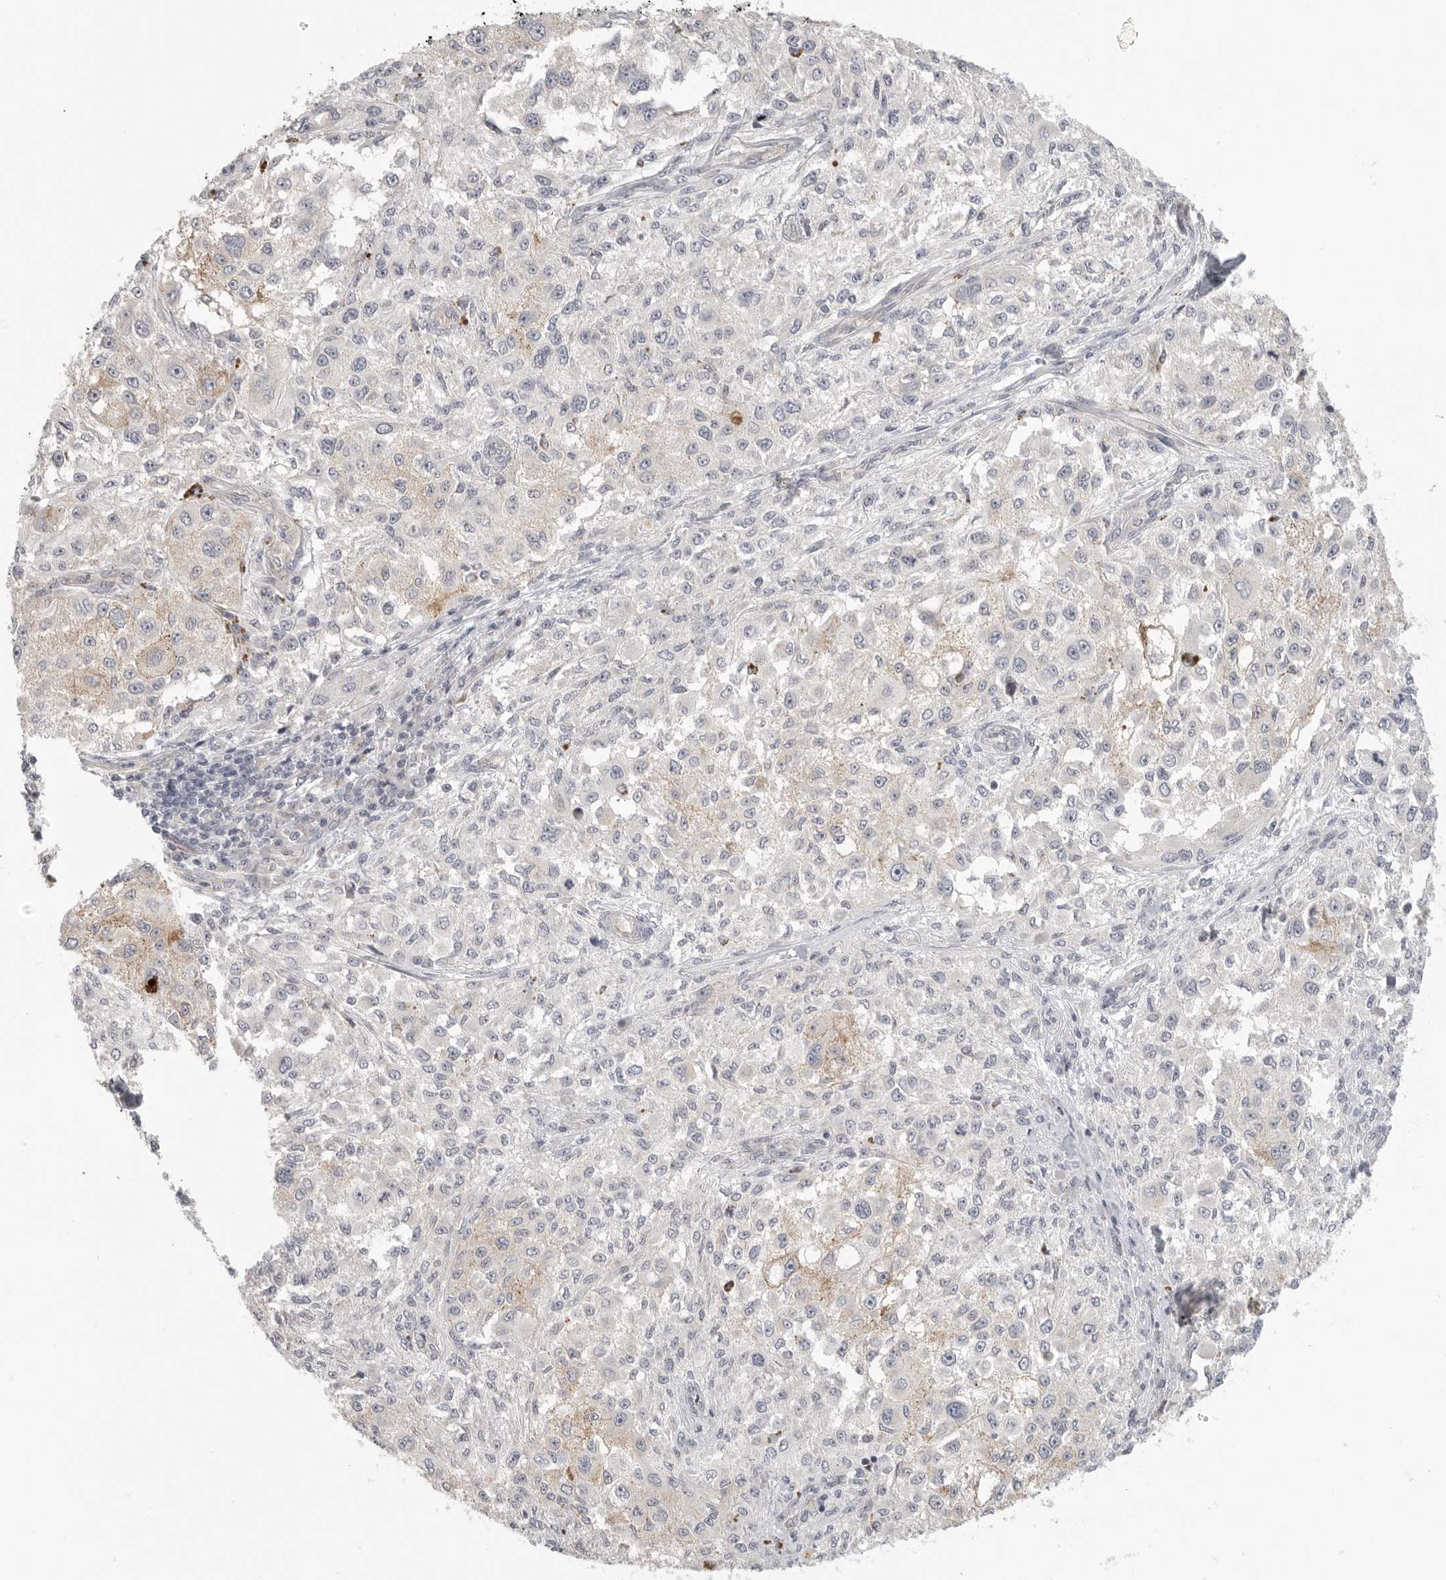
{"staining": {"intensity": "weak", "quantity": "<25%", "location": "cytoplasmic/membranous"}, "tissue": "melanoma", "cell_type": "Tumor cells", "image_type": "cancer", "snomed": [{"axis": "morphology", "description": "Necrosis, NOS"}, {"axis": "morphology", "description": "Malignant melanoma, NOS"}, {"axis": "topography", "description": "Skin"}], "caption": "DAB (3,3'-diaminobenzidine) immunohistochemical staining of human melanoma shows no significant staining in tumor cells.", "gene": "STAB2", "patient": {"sex": "female", "age": 87}}